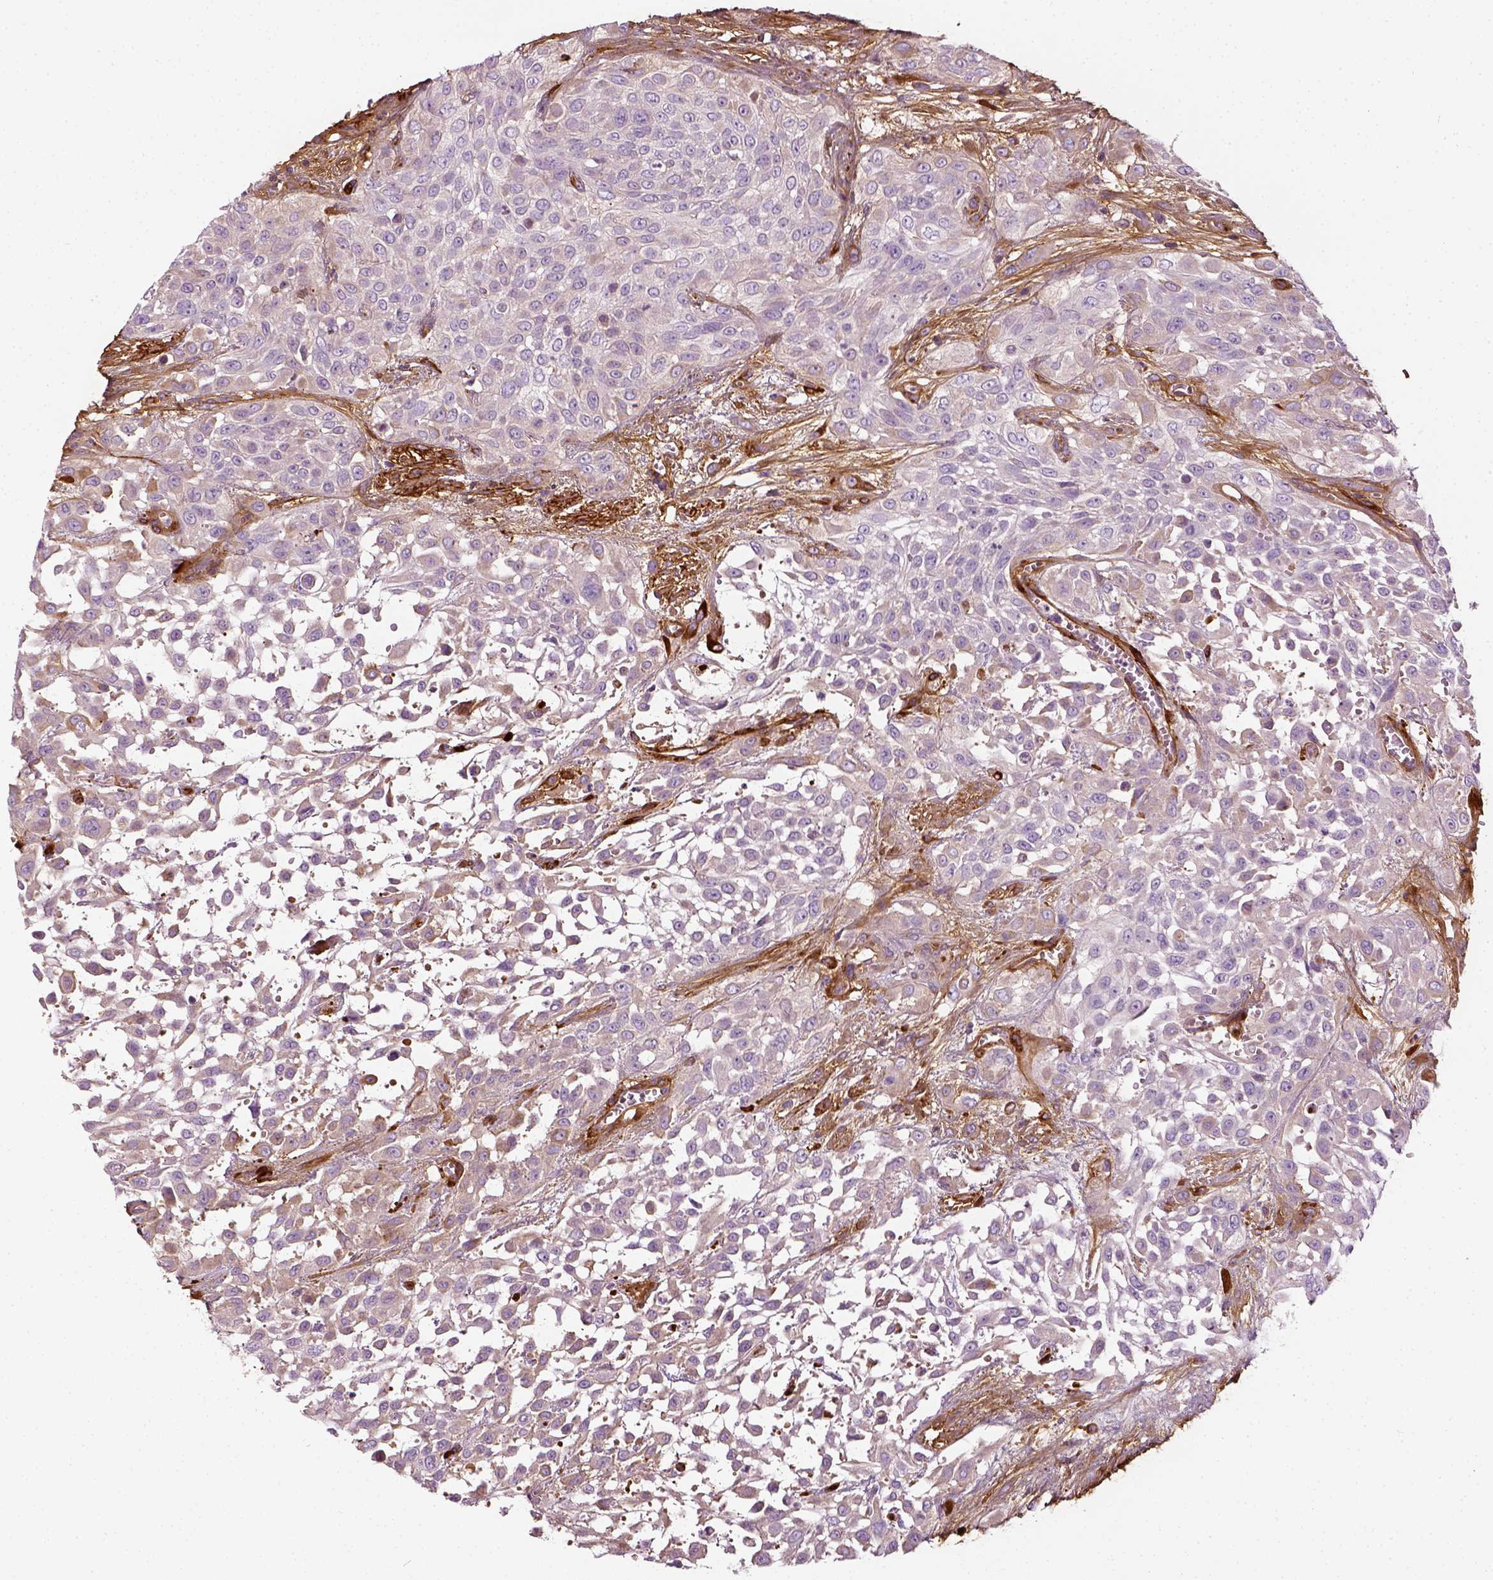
{"staining": {"intensity": "negative", "quantity": "none", "location": "none"}, "tissue": "urothelial cancer", "cell_type": "Tumor cells", "image_type": "cancer", "snomed": [{"axis": "morphology", "description": "Urothelial carcinoma, High grade"}, {"axis": "topography", "description": "Urinary bladder"}], "caption": "This is a photomicrograph of IHC staining of high-grade urothelial carcinoma, which shows no staining in tumor cells.", "gene": "COL6A2", "patient": {"sex": "male", "age": 57}}